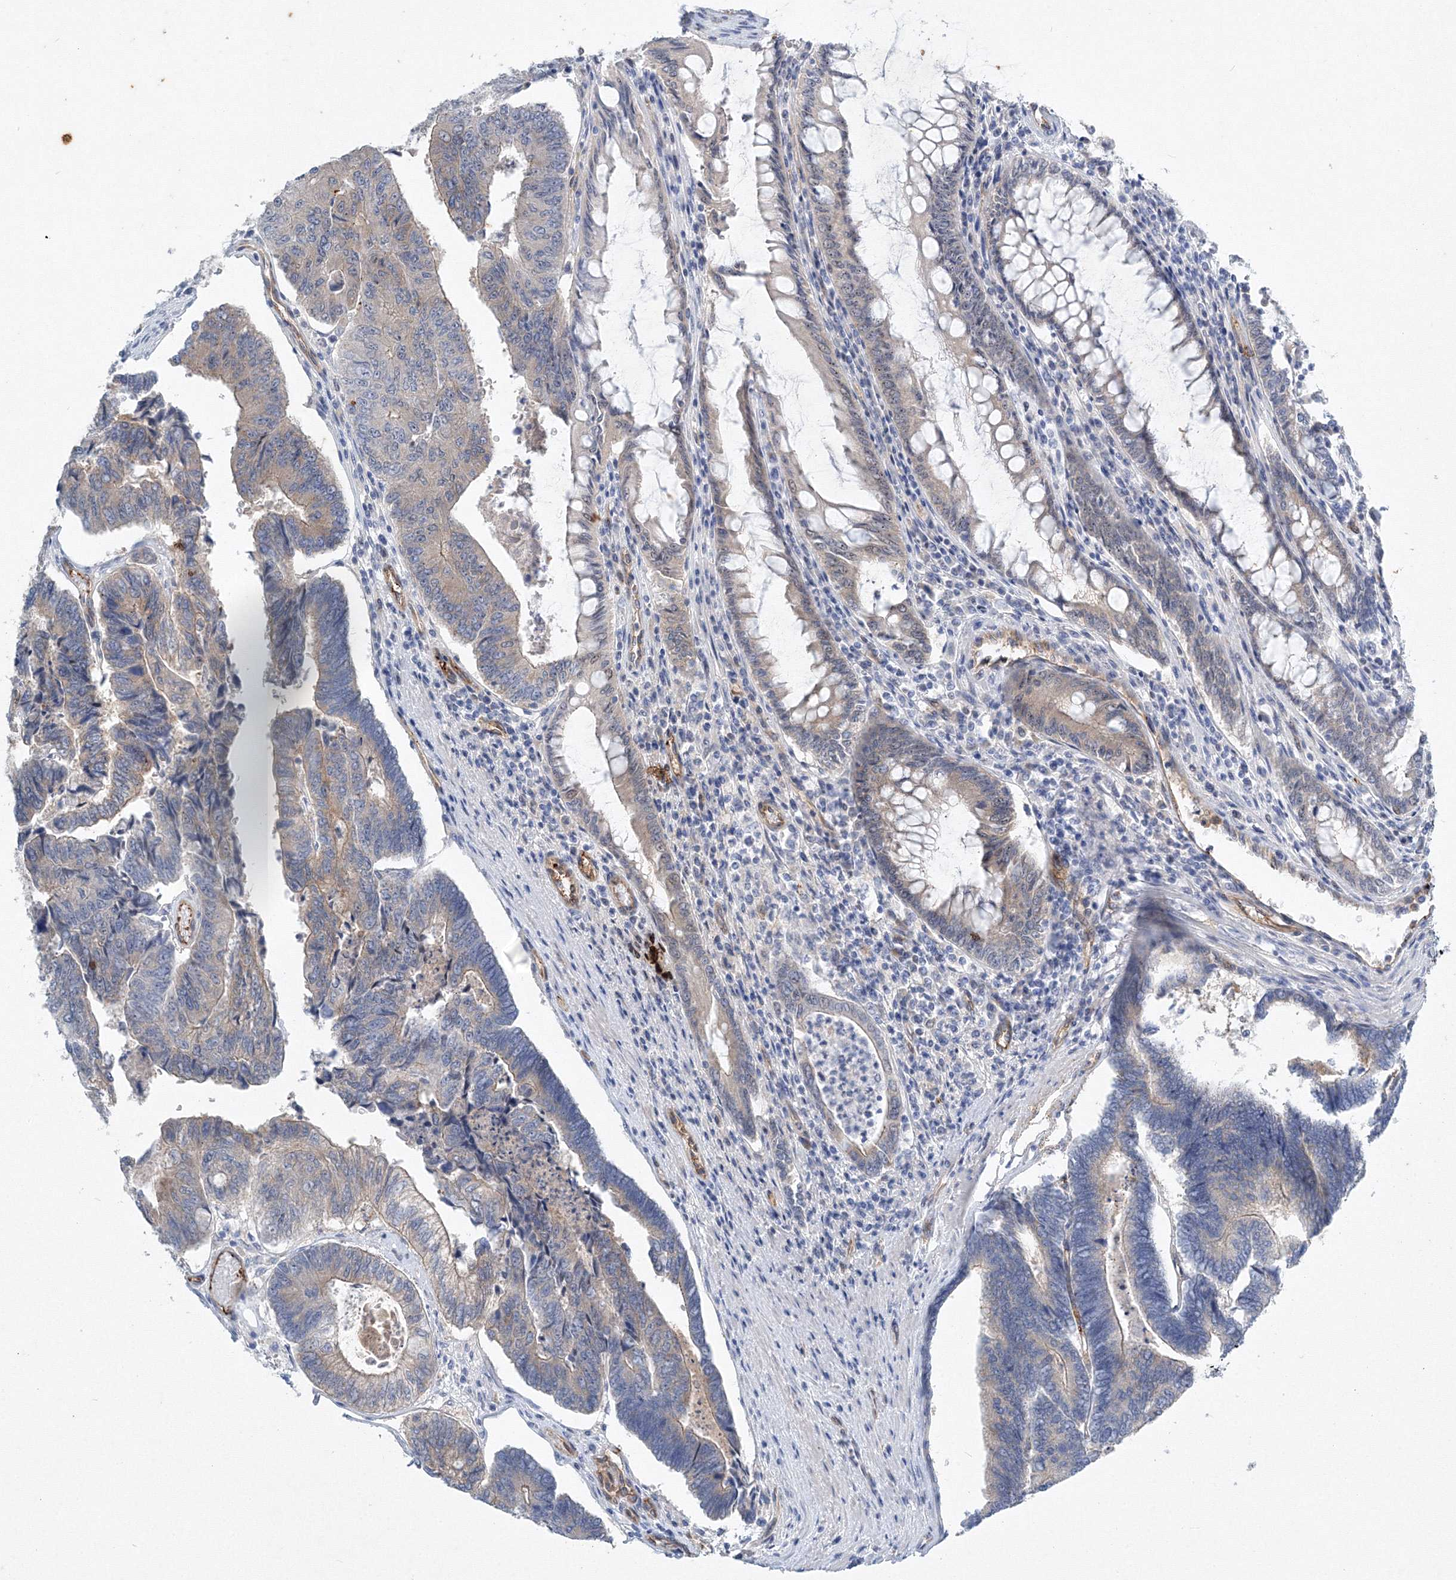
{"staining": {"intensity": "moderate", "quantity": "25%-75%", "location": "cytoplasmic/membranous"}, "tissue": "colorectal cancer", "cell_type": "Tumor cells", "image_type": "cancer", "snomed": [{"axis": "morphology", "description": "Adenocarcinoma, NOS"}, {"axis": "topography", "description": "Colon"}], "caption": "Human colorectal cancer (adenocarcinoma) stained with a brown dye reveals moderate cytoplasmic/membranous positive staining in approximately 25%-75% of tumor cells.", "gene": "TANC1", "patient": {"sex": "female", "age": 67}}